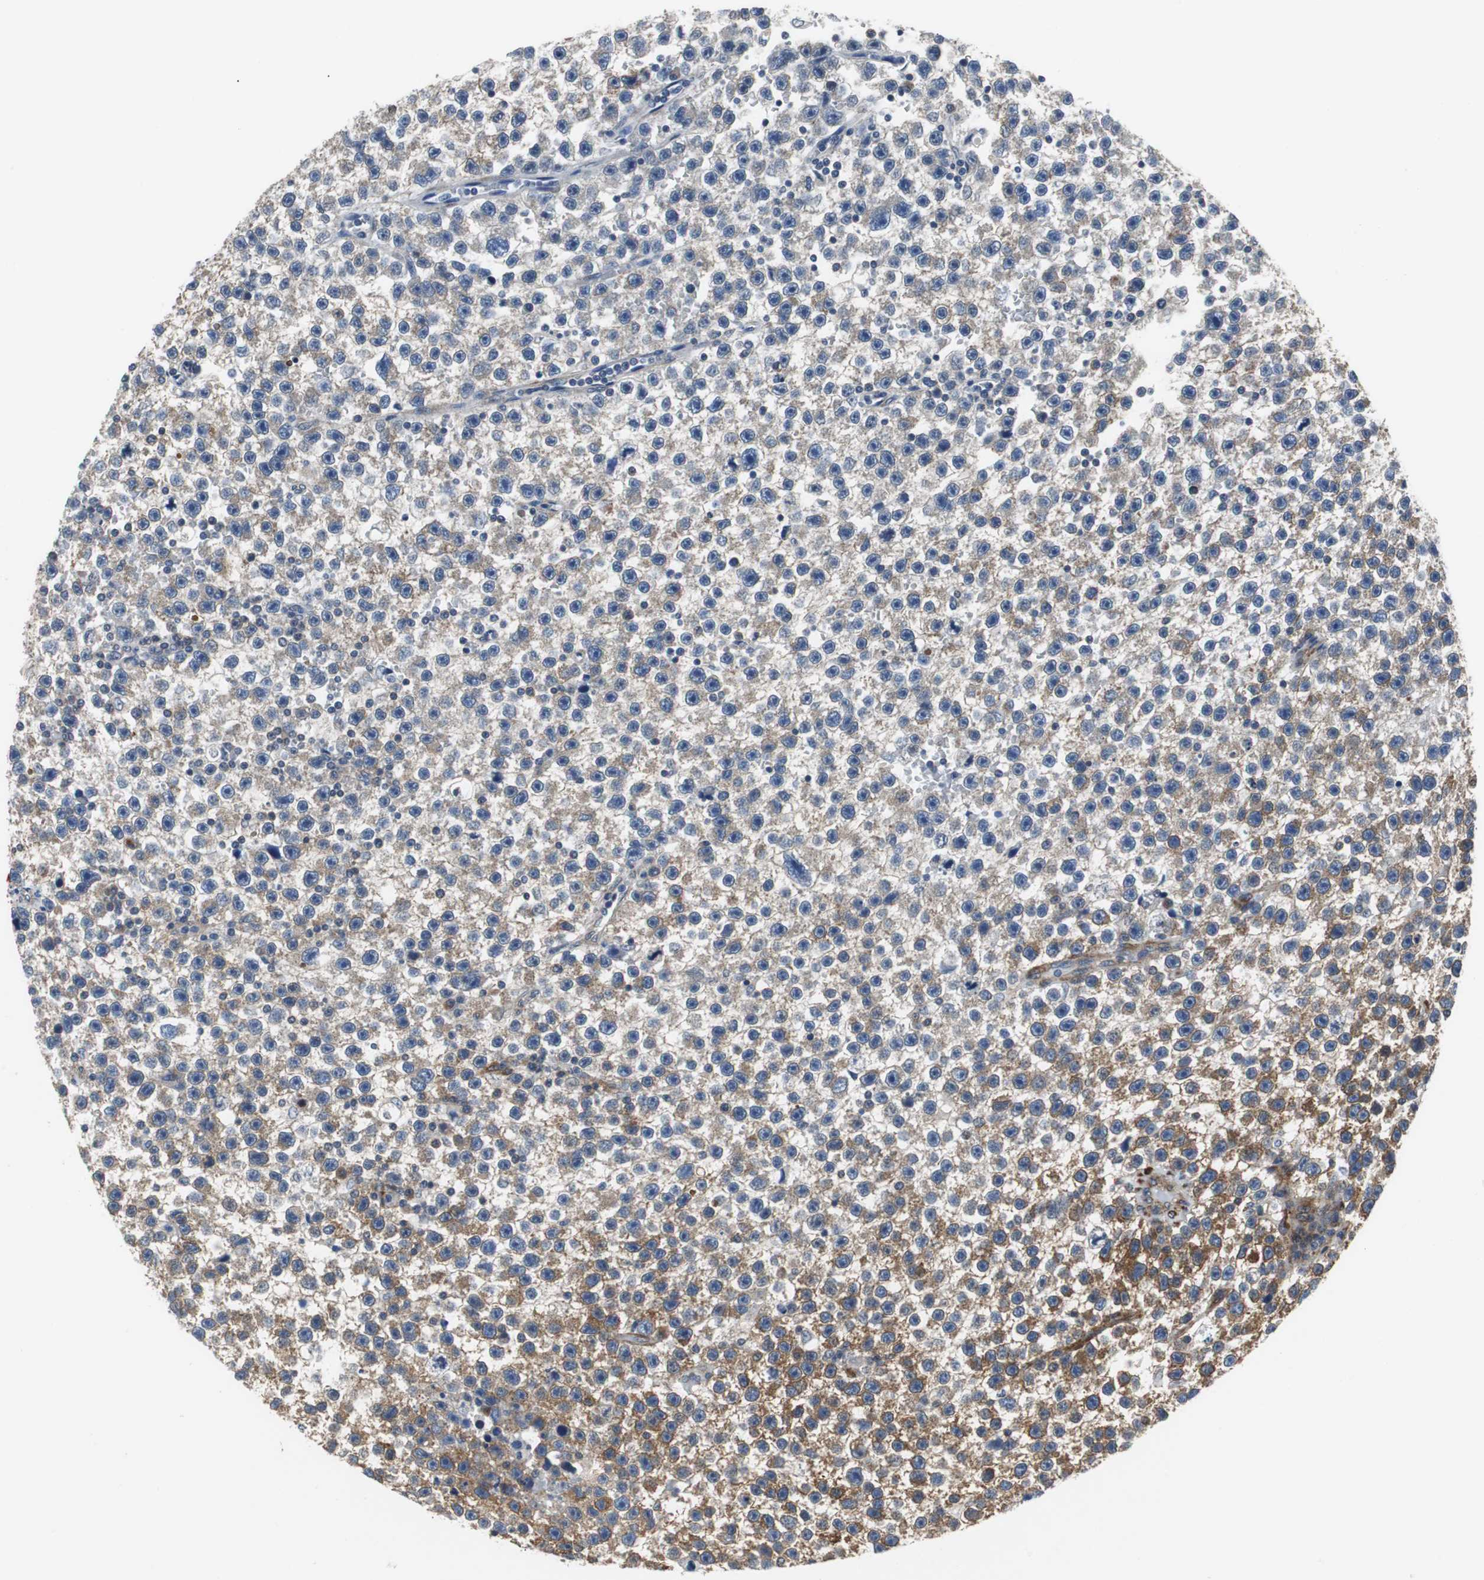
{"staining": {"intensity": "weak", "quantity": ">75%", "location": "cytoplasmic/membranous"}, "tissue": "testis cancer", "cell_type": "Tumor cells", "image_type": "cancer", "snomed": [{"axis": "morphology", "description": "Seminoma, NOS"}, {"axis": "topography", "description": "Testis"}], "caption": "Weak cytoplasmic/membranous expression for a protein is identified in approximately >75% of tumor cells of testis cancer (seminoma) using IHC.", "gene": "ISCU", "patient": {"sex": "male", "age": 33}}